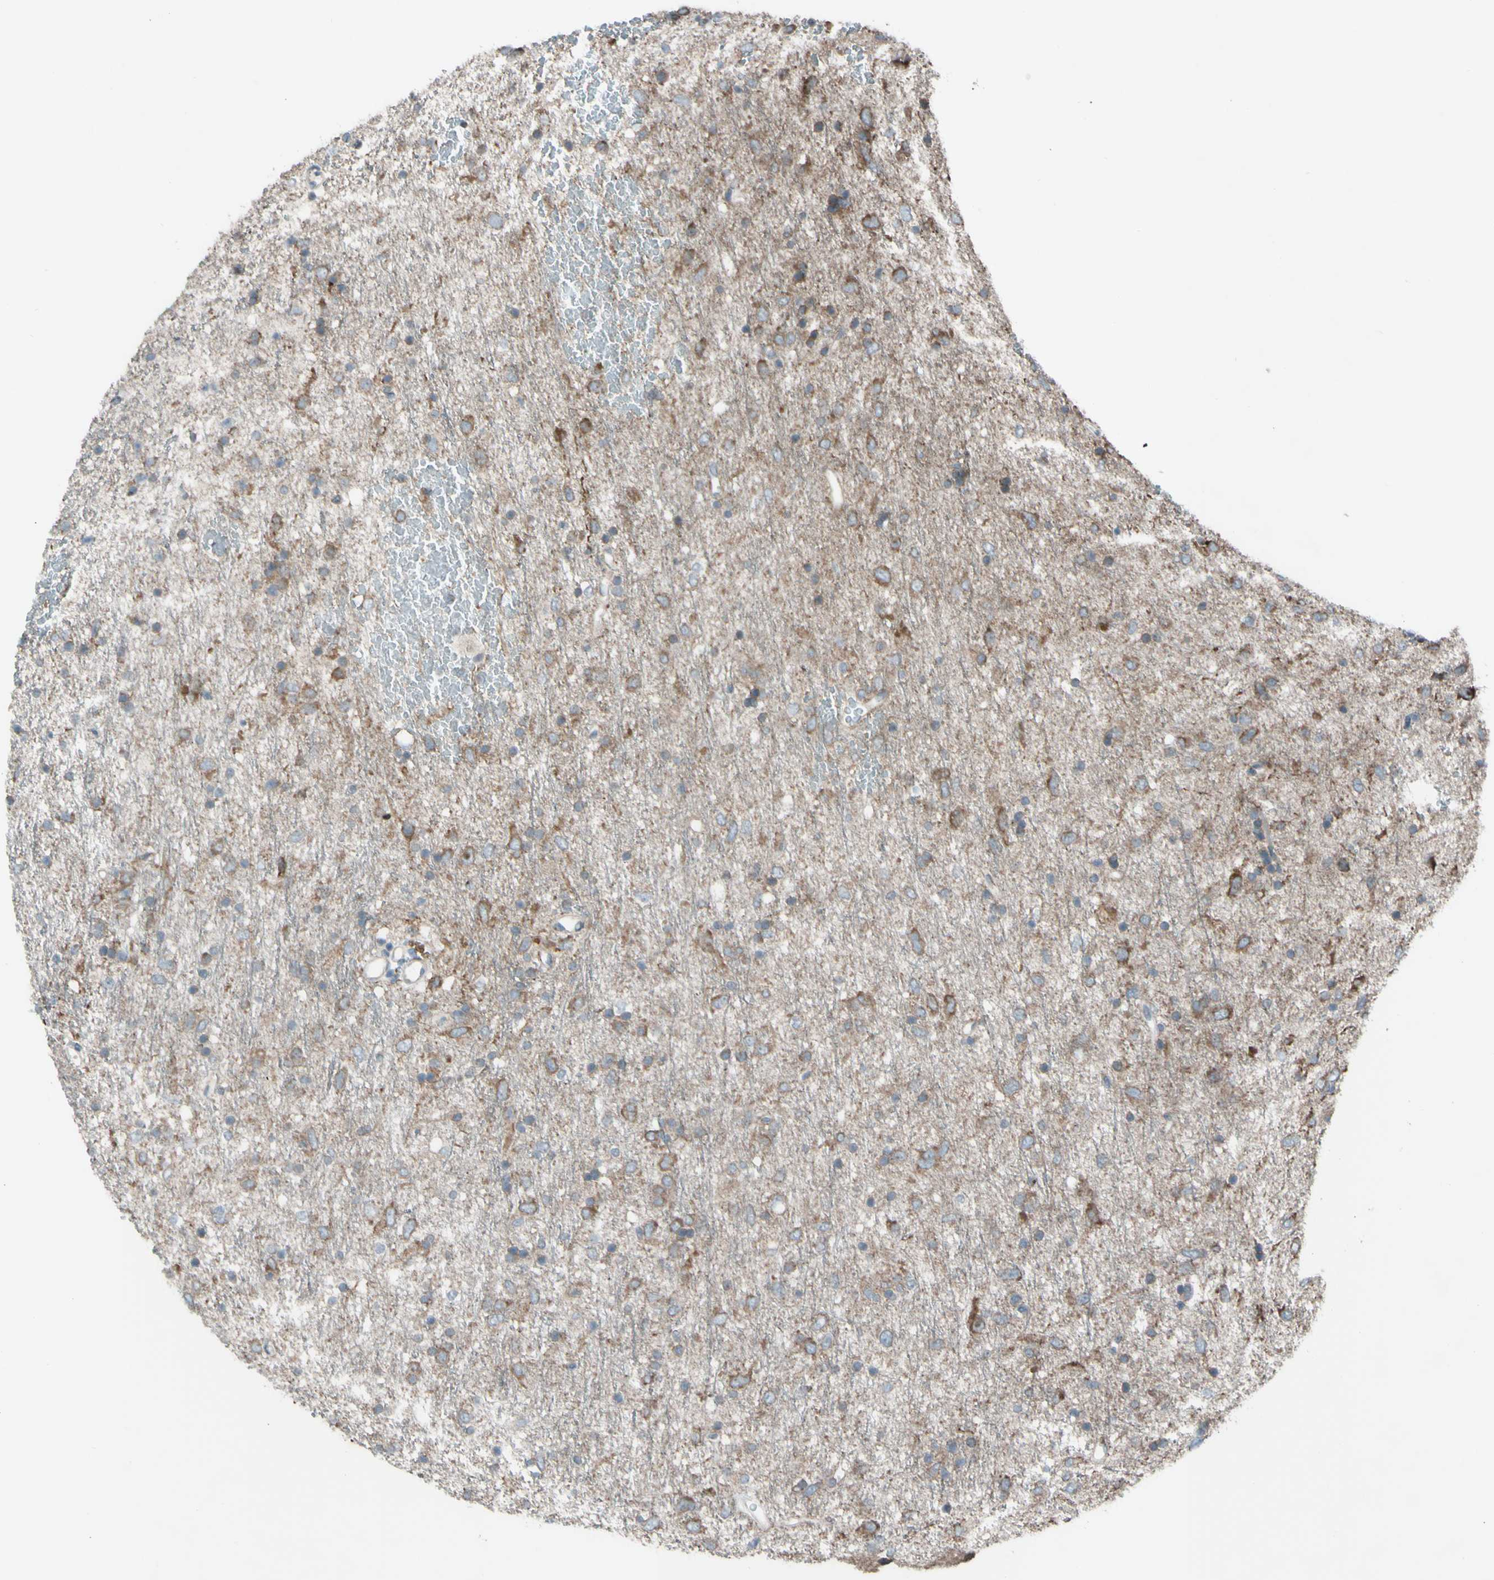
{"staining": {"intensity": "moderate", "quantity": "25%-75%", "location": "cytoplasmic/membranous"}, "tissue": "glioma", "cell_type": "Tumor cells", "image_type": "cancer", "snomed": [{"axis": "morphology", "description": "Glioma, malignant, Low grade"}, {"axis": "topography", "description": "Brain"}], "caption": "DAB immunohistochemical staining of malignant glioma (low-grade) shows moderate cytoplasmic/membranous protein positivity in approximately 25%-75% of tumor cells.", "gene": "ACOT8", "patient": {"sex": "male", "age": 77}}